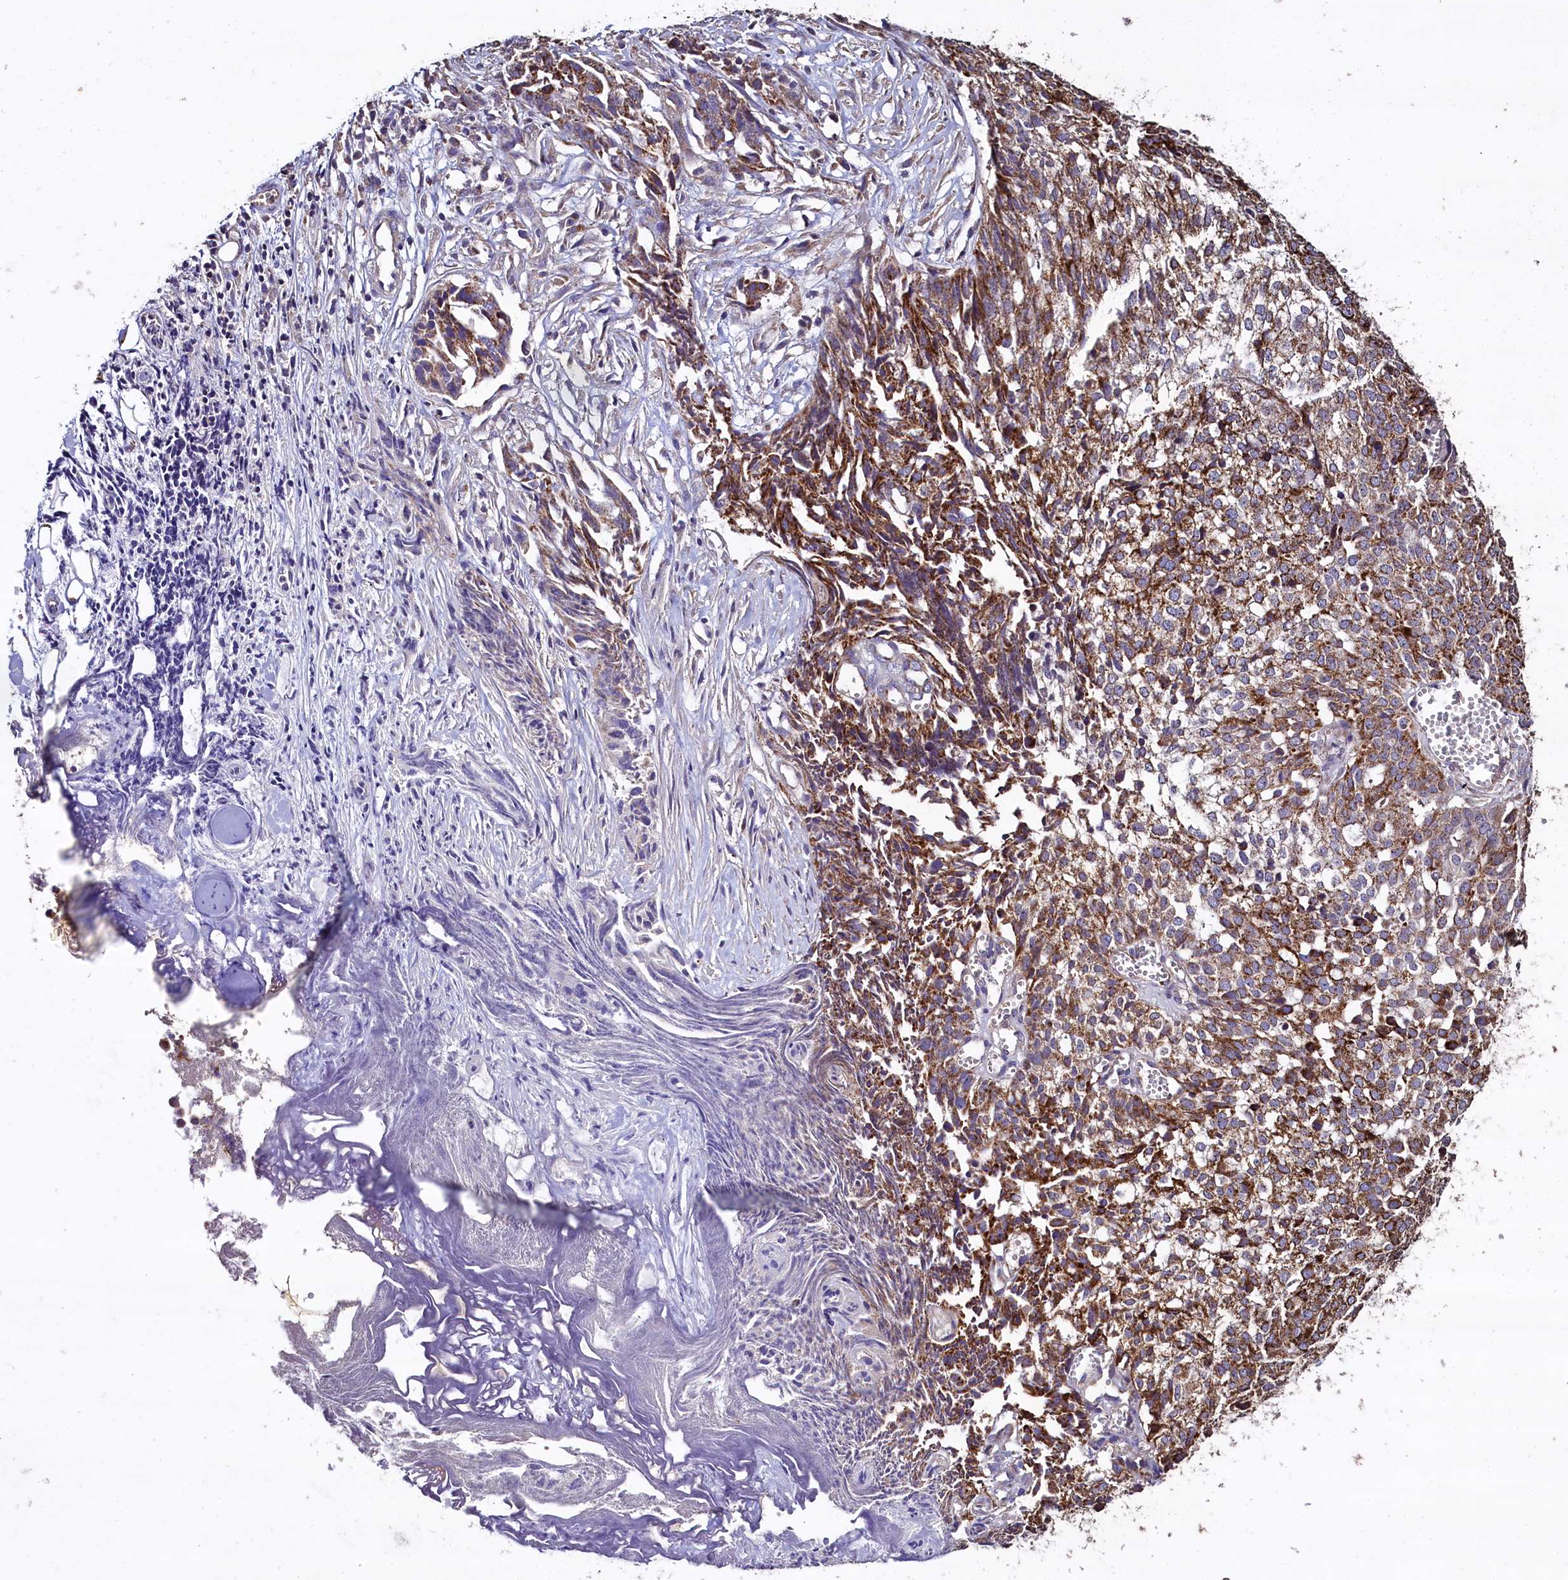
{"staining": {"intensity": "strong", "quantity": ">75%", "location": "cytoplasmic/membranous"}, "tissue": "ovarian cancer", "cell_type": "Tumor cells", "image_type": "cancer", "snomed": [{"axis": "morphology", "description": "Cystadenocarcinoma, serous, NOS"}, {"axis": "topography", "description": "Soft tissue"}, {"axis": "topography", "description": "Ovary"}], "caption": "Immunohistochemical staining of human ovarian cancer exhibits high levels of strong cytoplasmic/membranous positivity in about >75% of tumor cells. (Stains: DAB in brown, nuclei in blue, Microscopy: brightfield microscopy at high magnification).", "gene": "COQ9", "patient": {"sex": "female", "age": 57}}